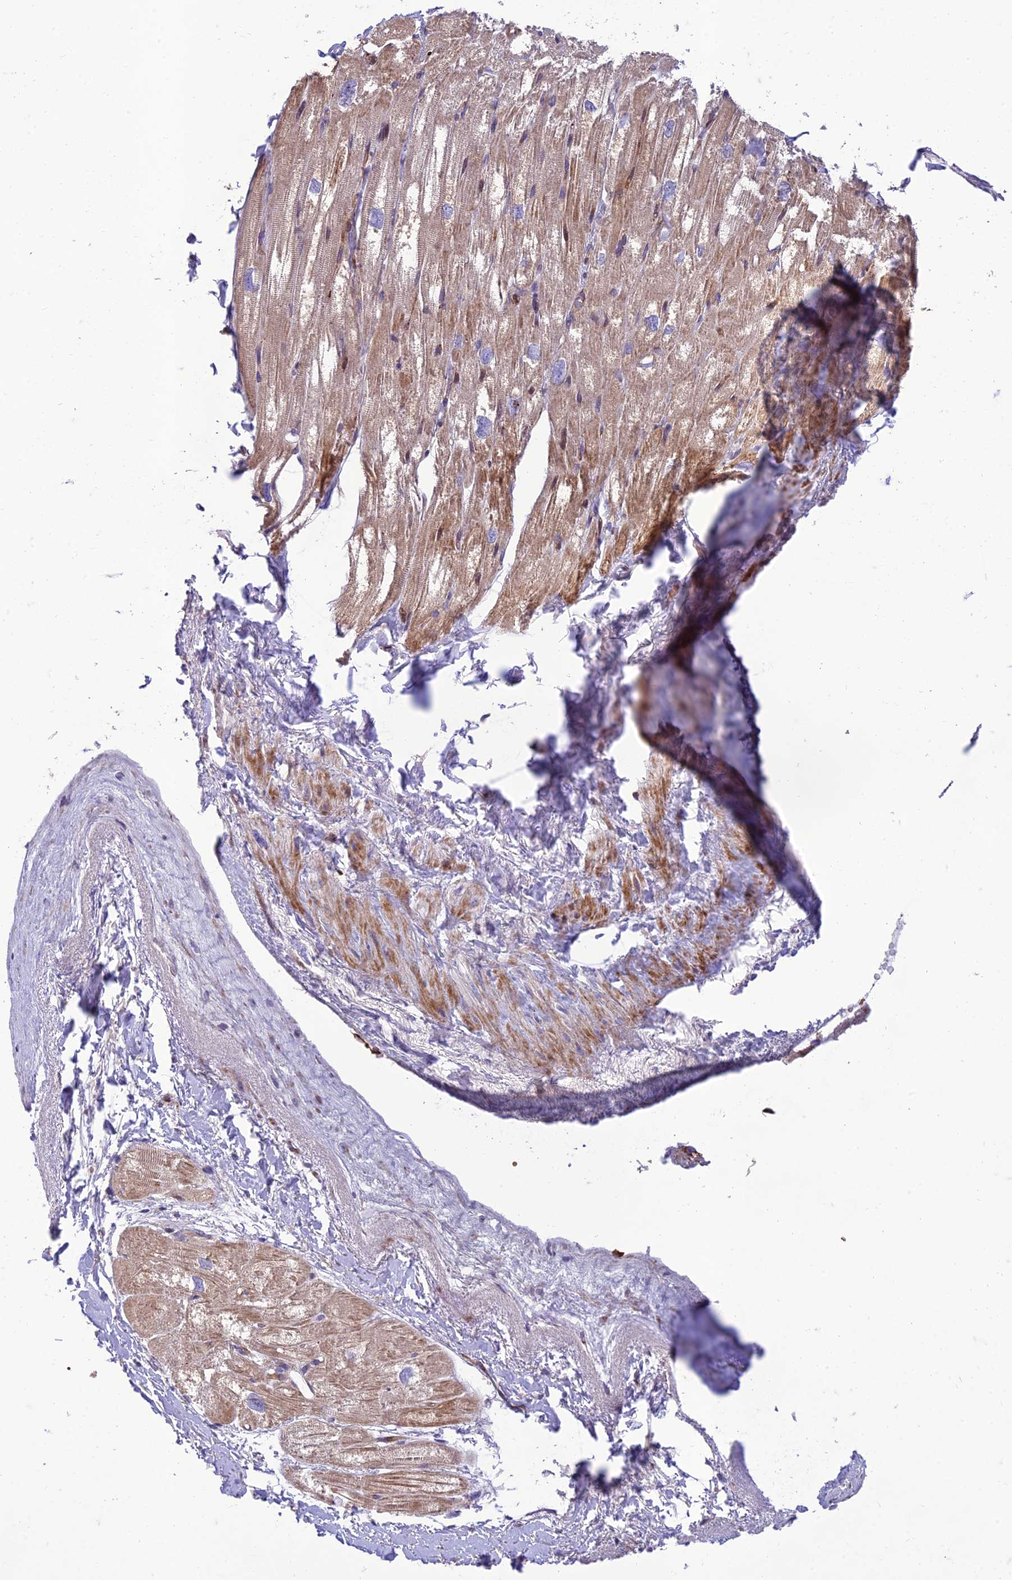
{"staining": {"intensity": "moderate", "quantity": ">75%", "location": "cytoplasmic/membranous"}, "tissue": "heart muscle", "cell_type": "Cardiomyocytes", "image_type": "normal", "snomed": [{"axis": "morphology", "description": "Normal tissue, NOS"}, {"axis": "topography", "description": "Heart"}], "caption": "A photomicrograph of human heart muscle stained for a protein shows moderate cytoplasmic/membranous brown staining in cardiomyocytes.", "gene": "SEL1L3", "patient": {"sex": "male", "age": 50}}